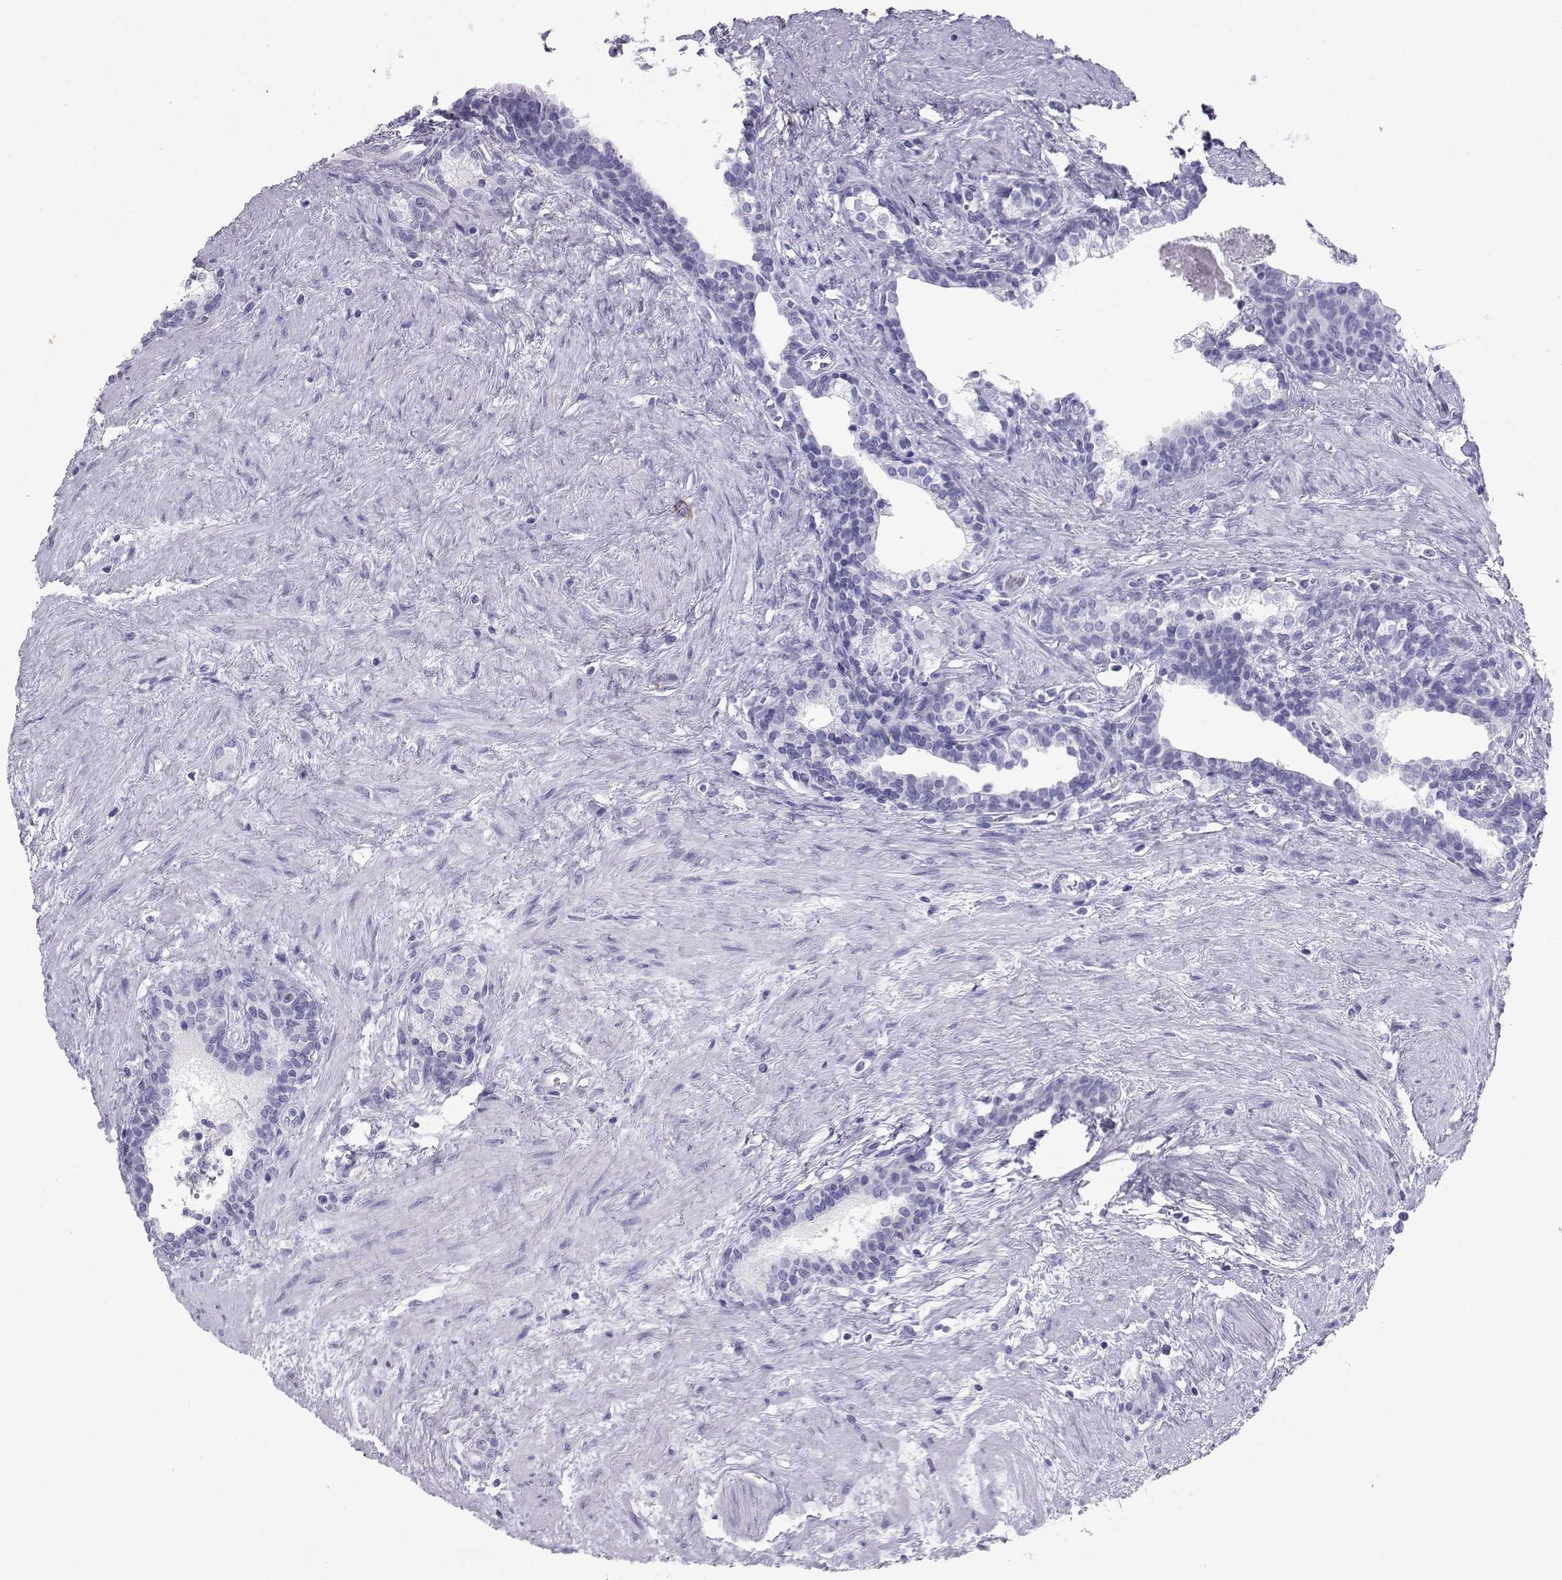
{"staining": {"intensity": "negative", "quantity": "none", "location": "none"}, "tissue": "prostate cancer", "cell_type": "Tumor cells", "image_type": "cancer", "snomed": [{"axis": "morphology", "description": "Adenocarcinoma, NOS"}, {"axis": "morphology", "description": "Adenocarcinoma, High grade"}, {"axis": "topography", "description": "Prostate"}], "caption": "High power microscopy image of an immunohistochemistry photomicrograph of prostate high-grade adenocarcinoma, revealing no significant positivity in tumor cells.", "gene": "LORICRIN", "patient": {"sex": "male", "age": 61}}